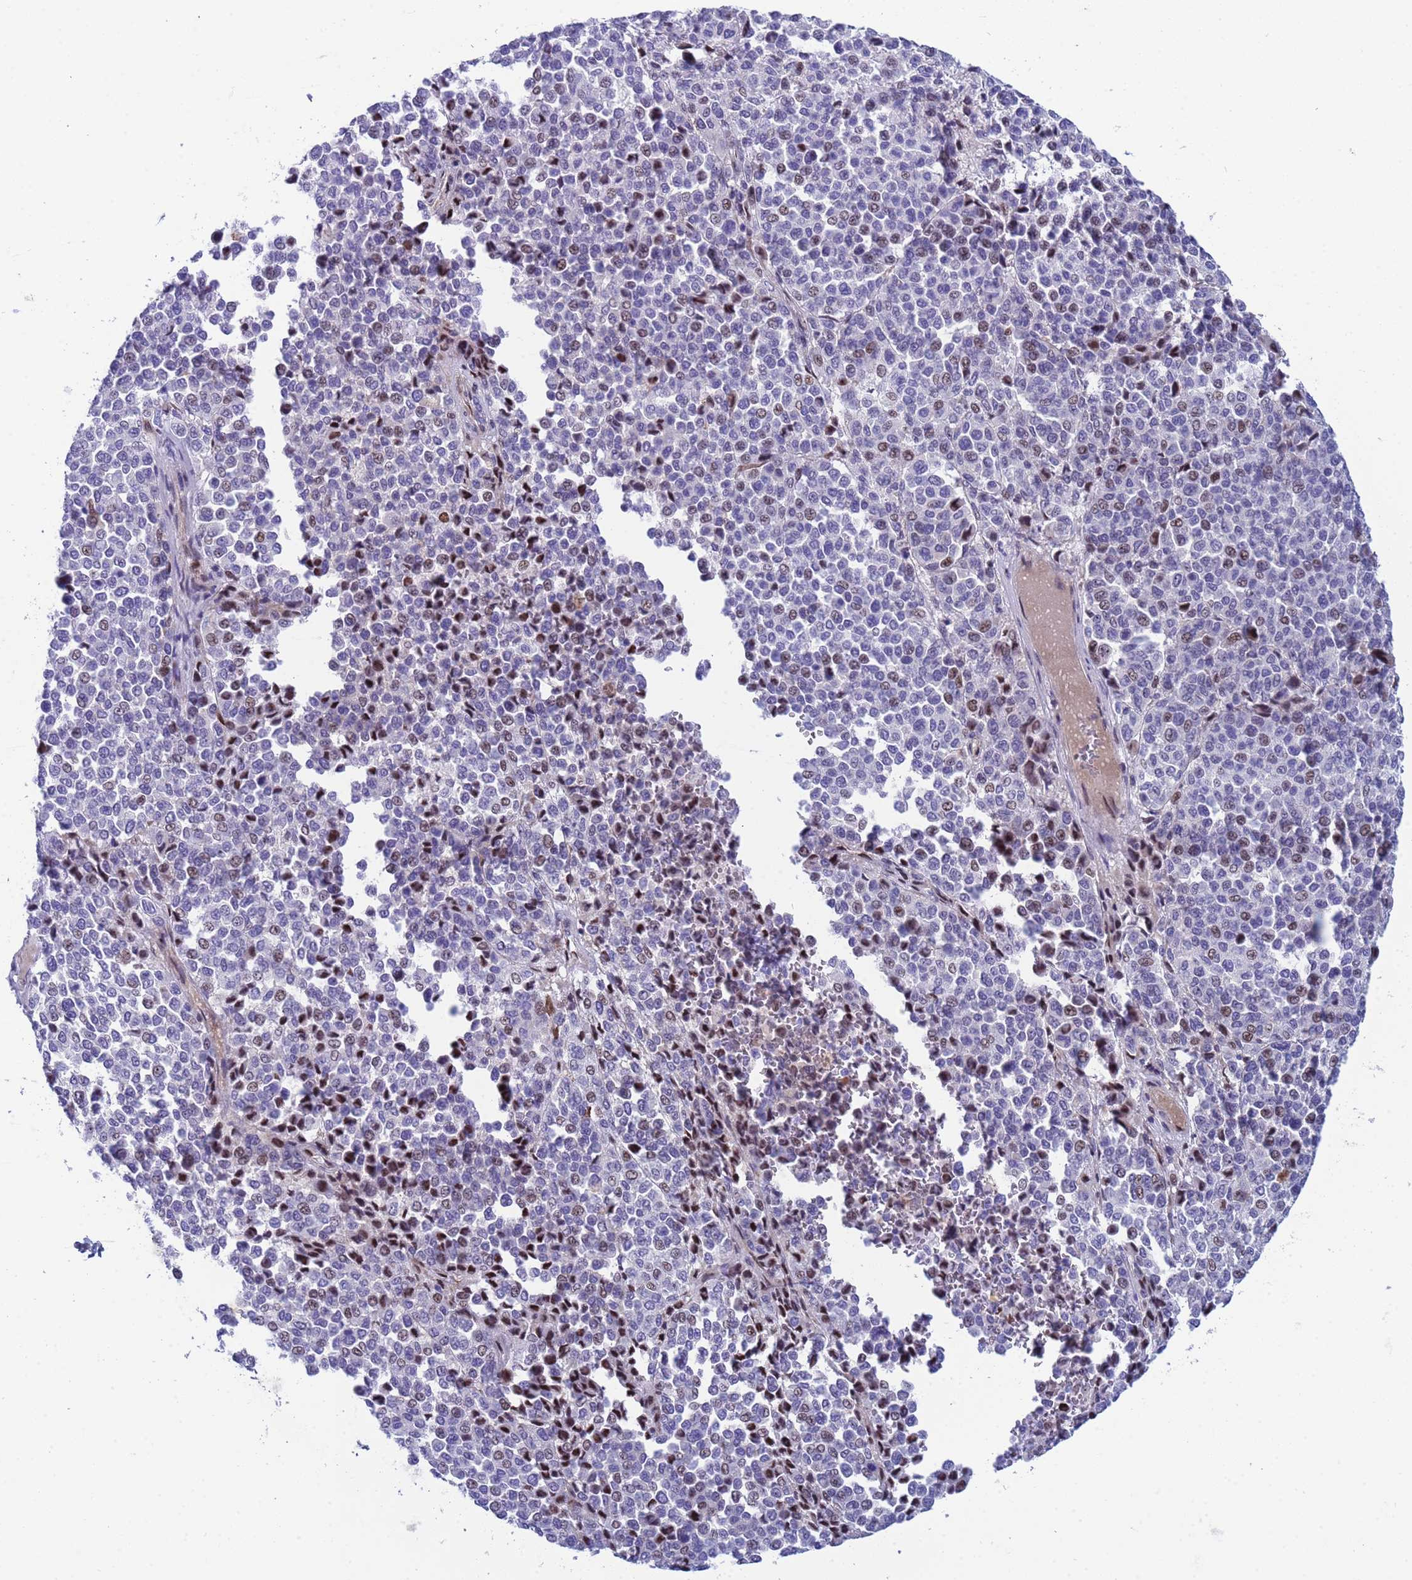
{"staining": {"intensity": "moderate", "quantity": "<25%", "location": "nuclear"}, "tissue": "melanoma", "cell_type": "Tumor cells", "image_type": "cancer", "snomed": [{"axis": "morphology", "description": "Malignant melanoma, Metastatic site"}, {"axis": "topography", "description": "Pancreas"}], "caption": "Immunohistochemistry (IHC) of human melanoma demonstrates low levels of moderate nuclear staining in about <25% of tumor cells.", "gene": "POP5", "patient": {"sex": "female", "age": 30}}